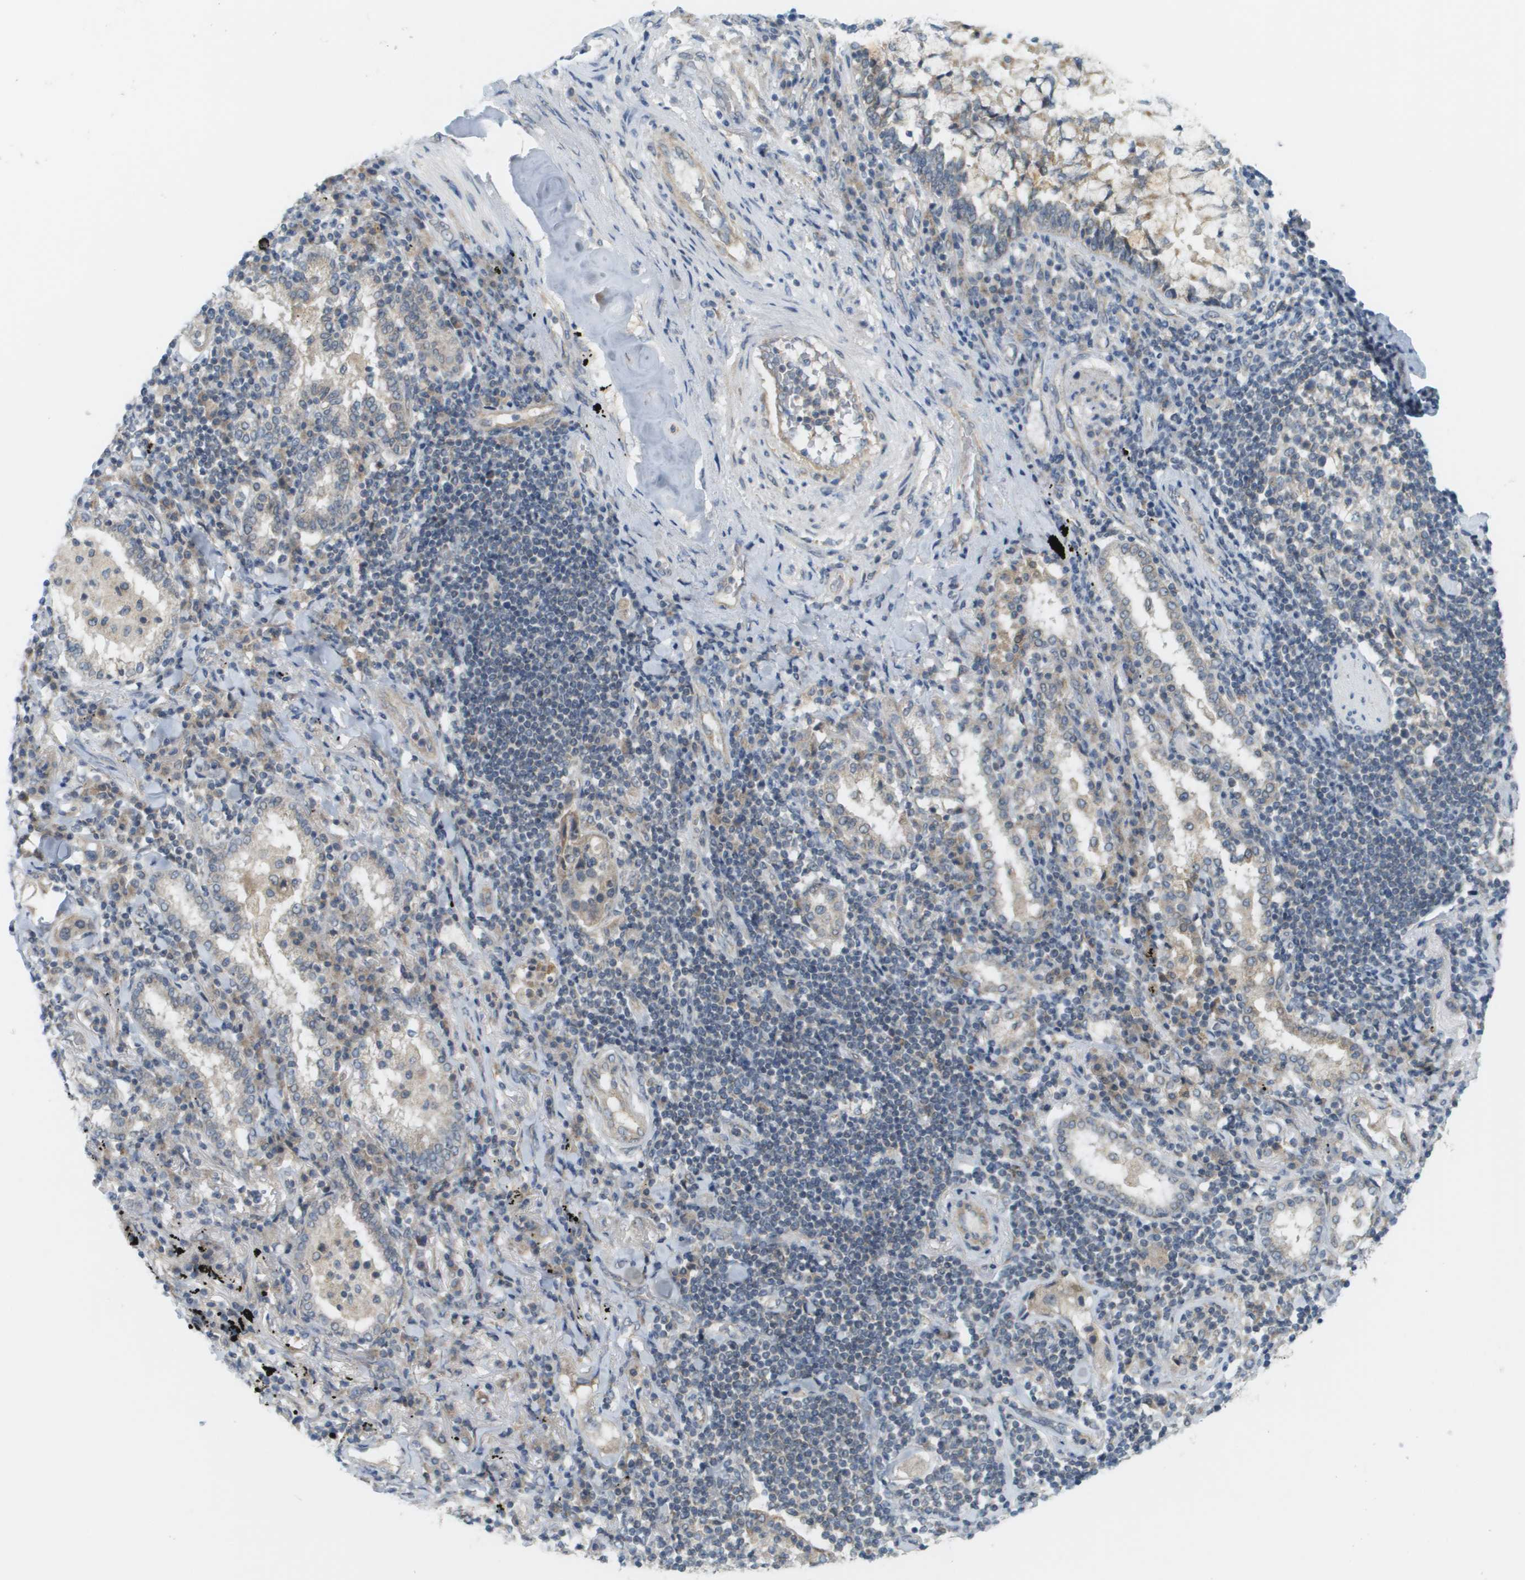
{"staining": {"intensity": "weak", "quantity": "<25%", "location": "cytoplasmic/membranous"}, "tissue": "lung cancer", "cell_type": "Tumor cells", "image_type": "cancer", "snomed": [{"axis": "morphology", "description": "Adenocarcinoma, NOS"}, {"axis": "topography", "description": "Lung"}], "caption": "Tumor cells show no significant protein staining in lung cancer (adenocarcinoma).", "gene": "PROC", "patient": {"sex": "female", "age": 65}}